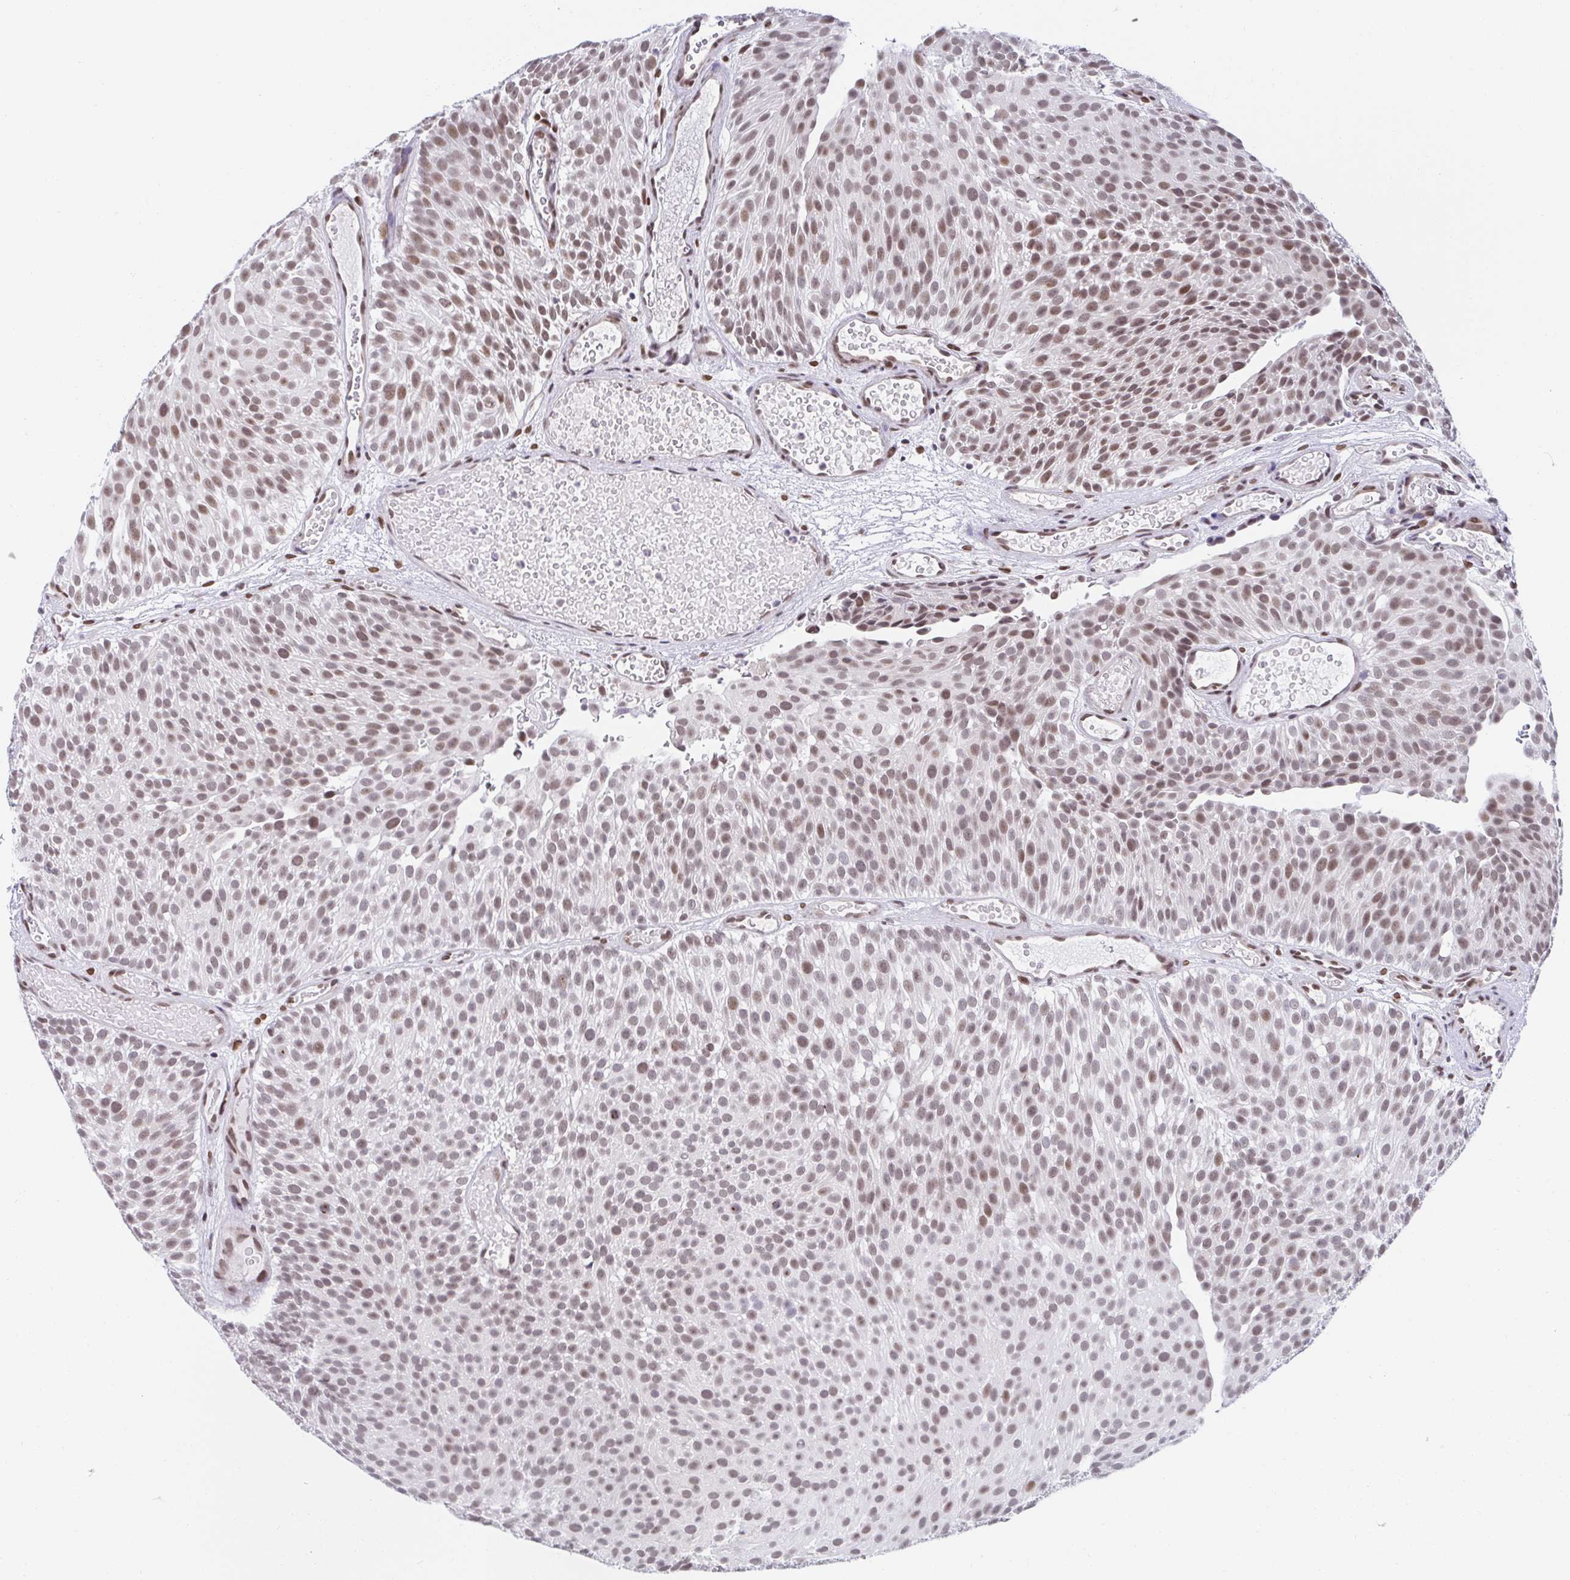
{"staining": {"intensity": "moderate", "quantity": ">75%", "location": "nuclear"}, "tissue": "urothelial cancer", "cell_type": "Tumor cells", "image_type": "cancer", "snomed": [{"axis": "morphology", "description": "Urothelial carcinoma, Low grade"}, {"axis": "topography", "description": "Urinary bladder"}], "caption": "Immunohistochemical staining of low-grade urothelial carcinoma reveals moderate nuclear protein positivity in about >75% of tumor cells. The protein is shown in brown color, while the nuclei are stained blue.", "gene": "SLC7A10", "patient": {"sex": "male", "age": 78}}